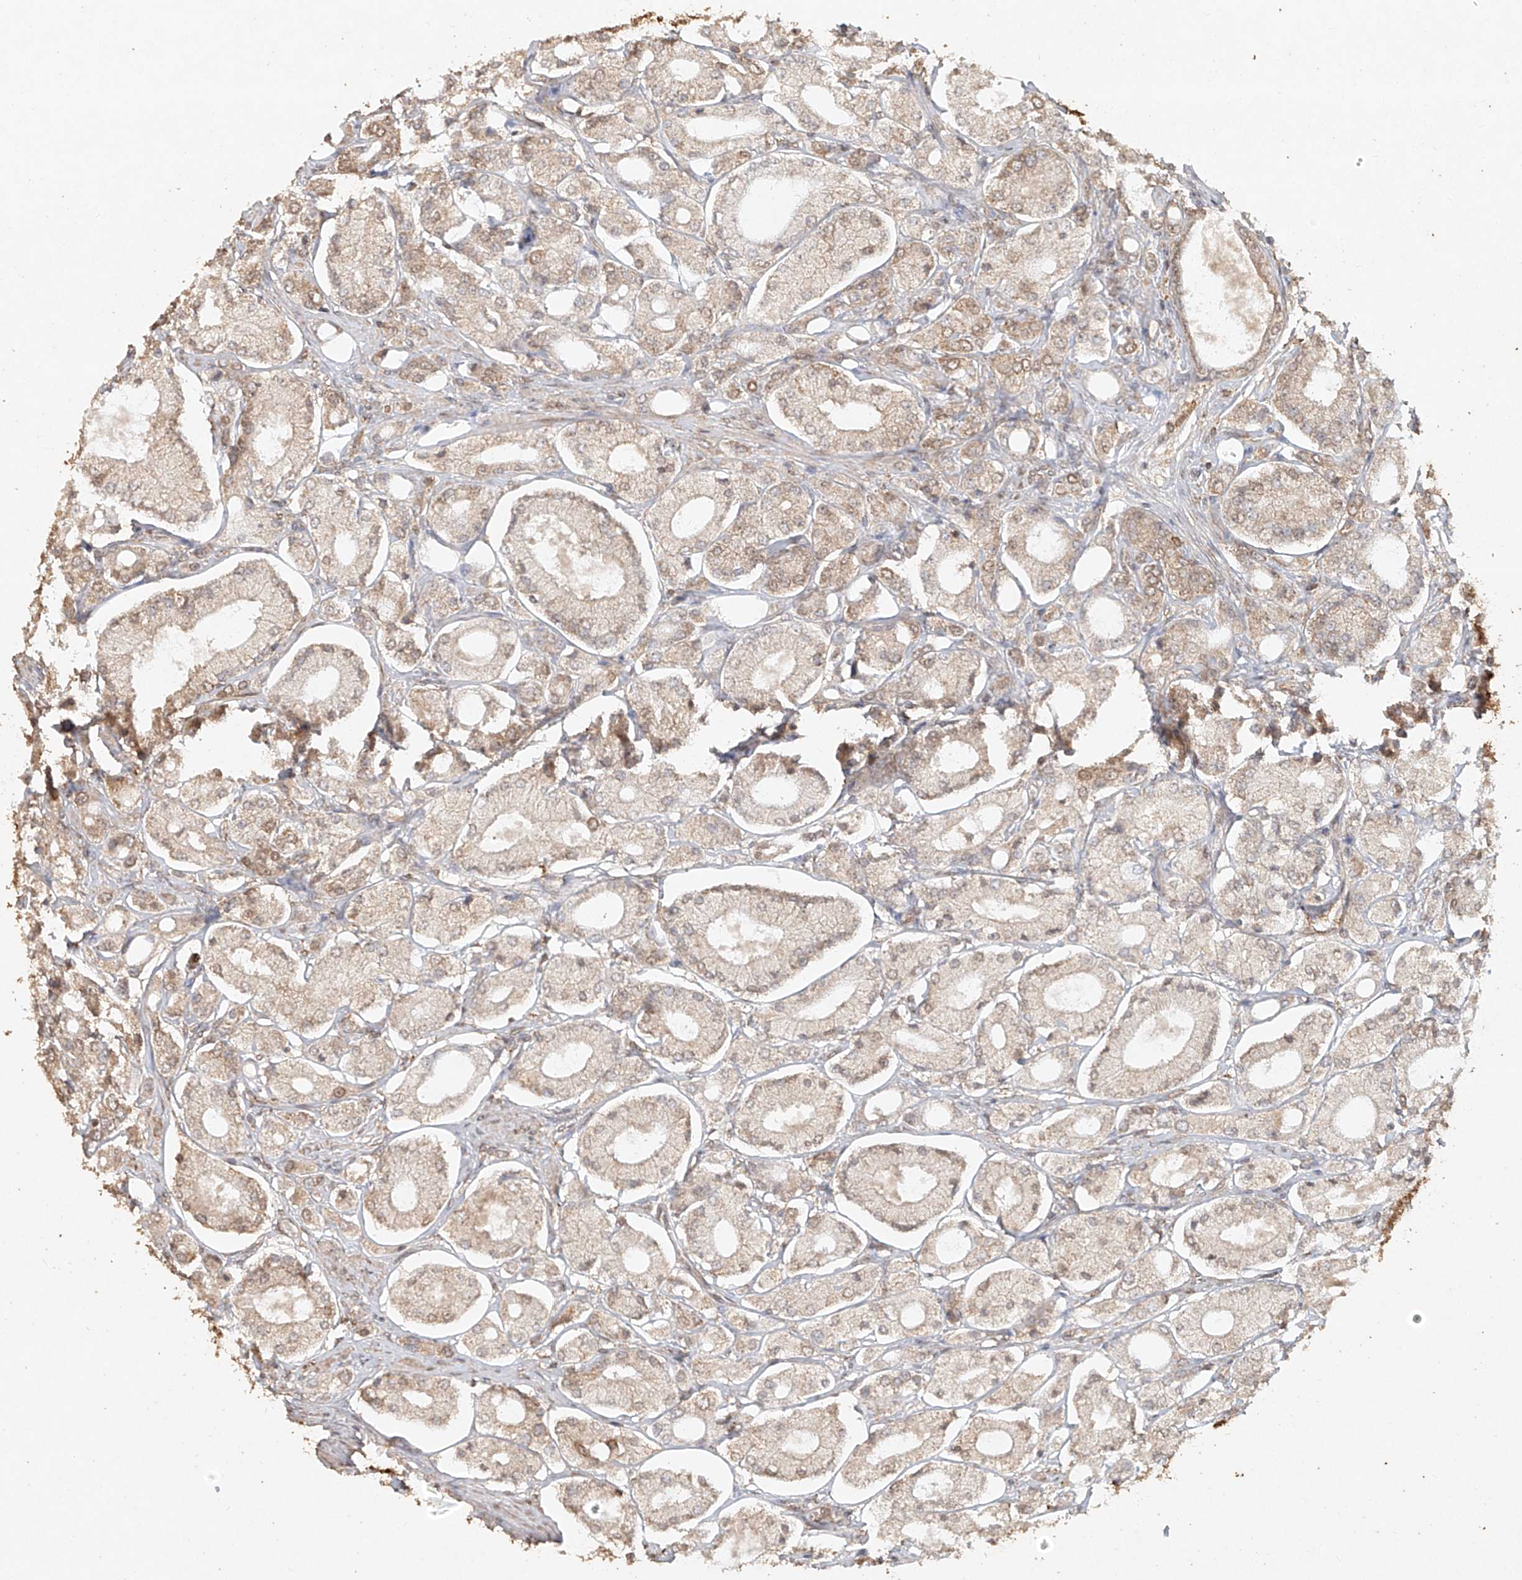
{"staining": {"intensity": "moderate", "quantity": "25%-75%", "location": "cytoplasmic/membranous,nuclear"}, "tissue": "prostate cancer", "cell_type": "Tumor cells", "image_type": "cancer", "snomed": [{"axis": "morphology", "description": "Adenocarcinoma, High grade"}, {"axis": "topography", "description": "Prostate"}], "caption": "Immunohistochemistry (IHC) of high-grade adenocarcinoma (prostate) demonstrates medium levels of moderate cytoplasmic/membranous and nuclear expression in approximately 25%-75% of tumor cells. The staining was performed using DAB to visualize the protein expression in brown, while the nuclei were stained in blue with hematoxylin (Magnification: 20x).", "gene": "TIGAR", "patient": {"sex": "male", "age": 65}}